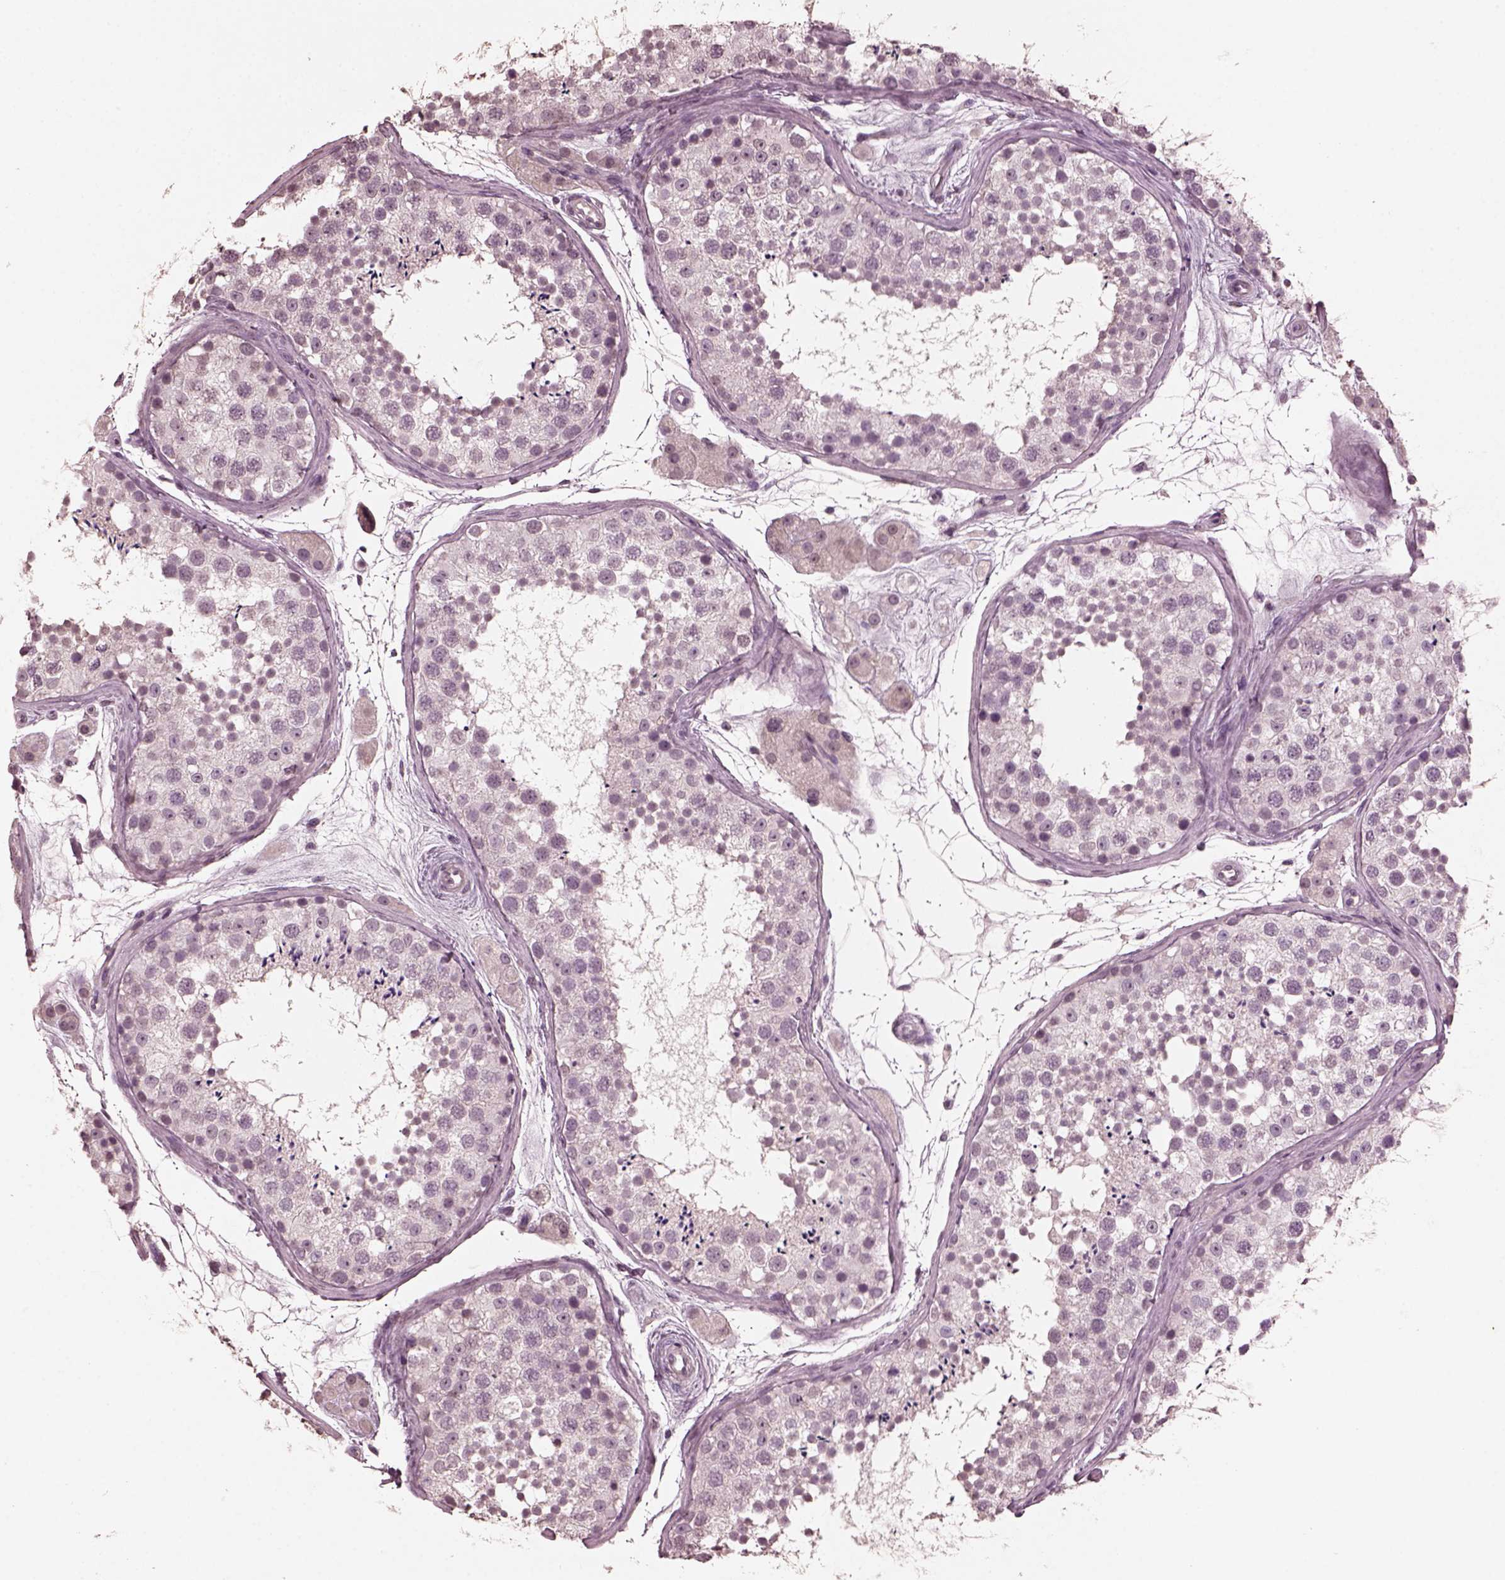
{"staining": {"intensity": "weak", "quantity": "<25%", "location": "nuclear"}, "tissue": "testis", "cell_type": "Cells in seminiferous ducts", "image_type": "normal", "snomed": [{"axis": "morphology", "description": "Normal tissue, NOS"}, {"axis": "topography", "description": "Testis"}], "caption": "The histopathology image reveals no staining of cells in seminiferous ducts in benign testis.", "gene": "IL18RAP", "patient": {"sex": "male", "age": 41}}